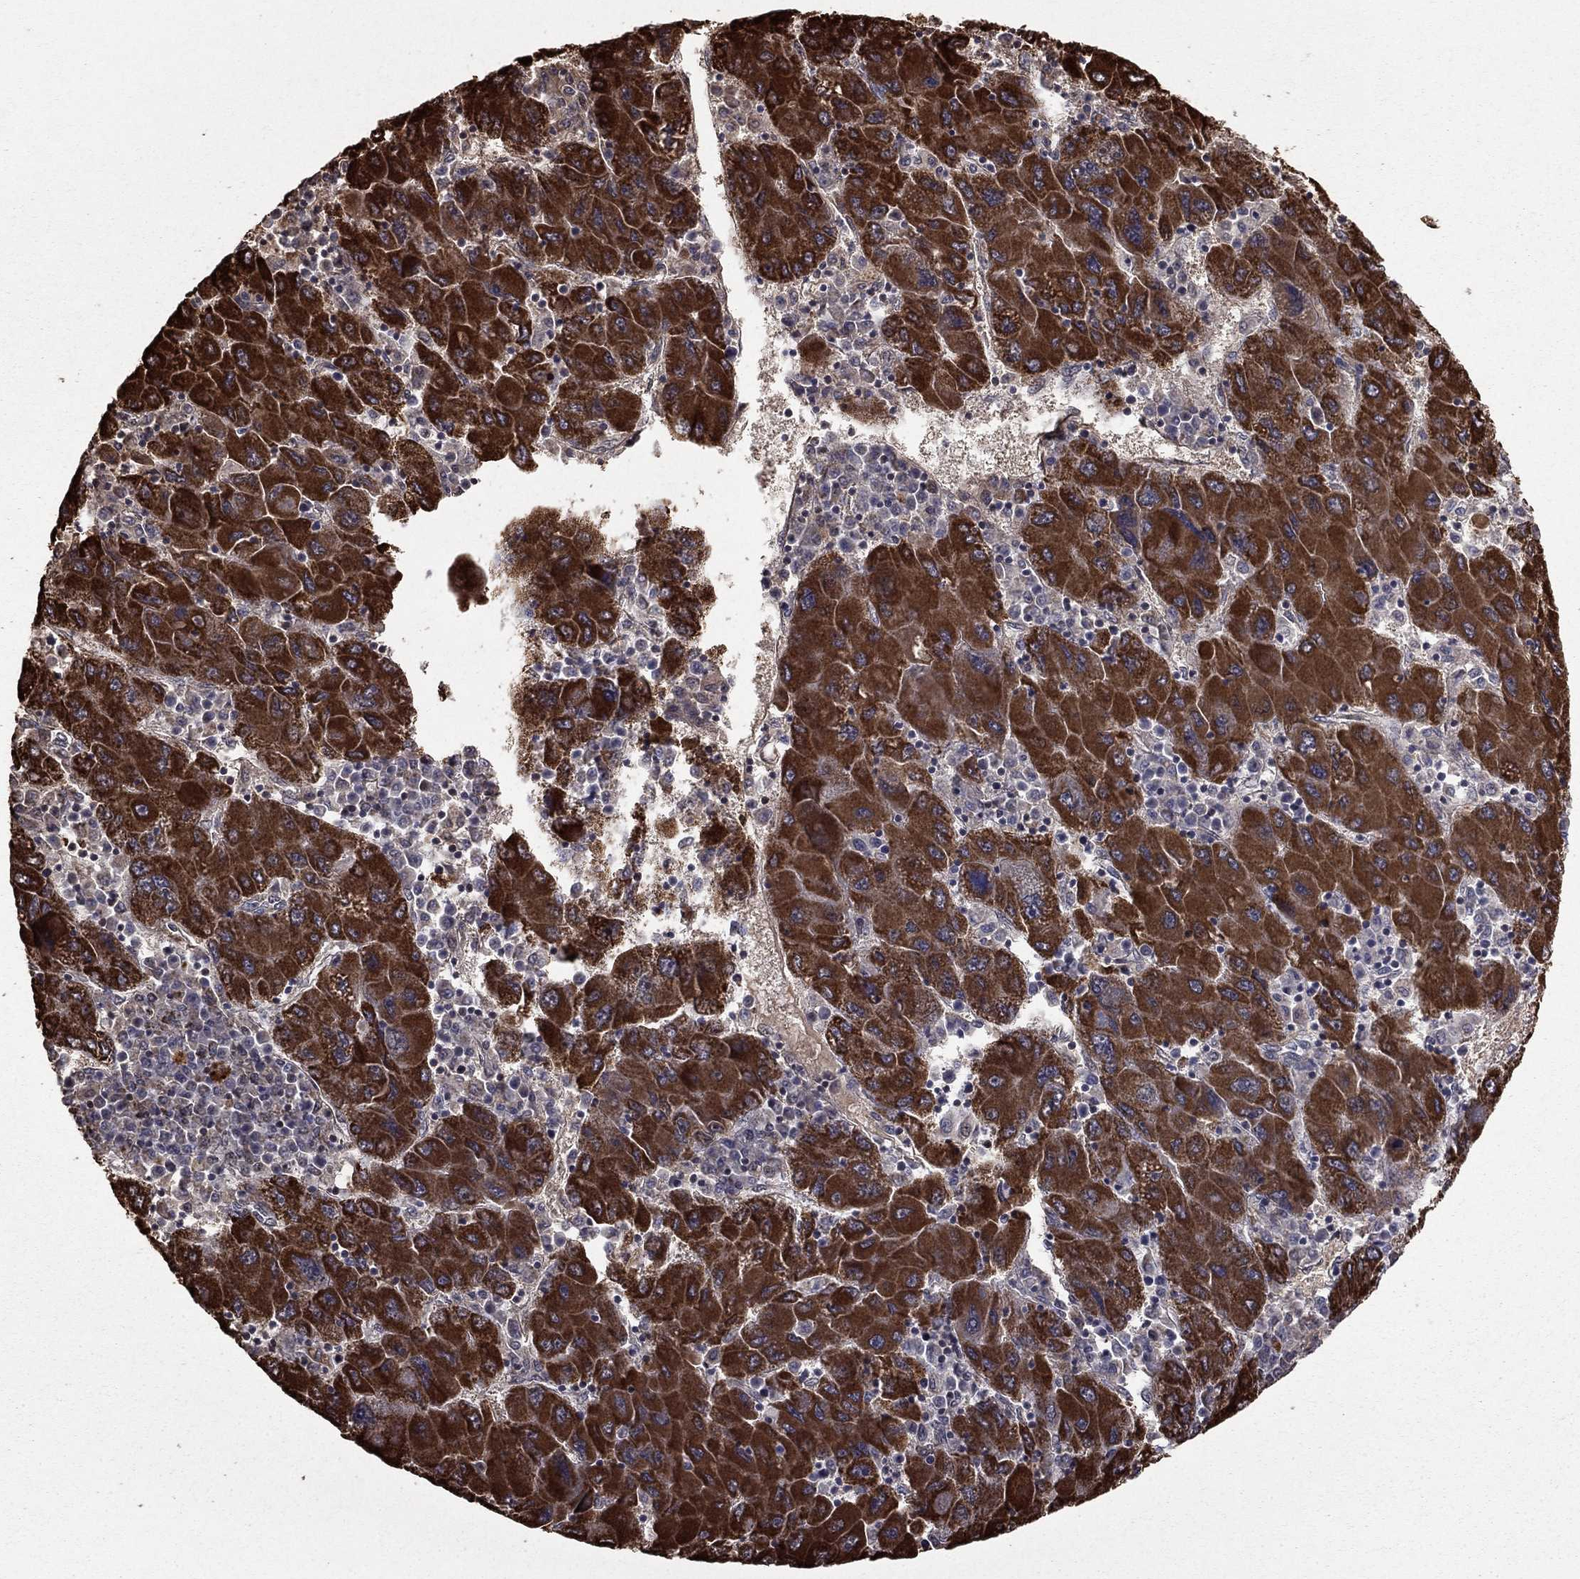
{"staining": {"intensity": "strong", "quantity": ">75%", "location": "cytoplasmic/membranous"}, "tissue": "liver cancer", "cell_type": "Tumor cells", "image_type": "cancer", "snomed": [{"axis": "morphology", "description": "Carcinoma, Hepatocellular, NOS"}, {"axis": "topography", "description": "Liver"}], "caption": "Tumor cells reveal high levels of strong cytoplasmic/membranous positivity in about >75% of cells in human liver hepatocellular carcinoma. (DAB IHC, brown staining for protein, blue staining for nuclei).", "gene": "ACOT13", "patient": {"sex": "male", "age": 75}}